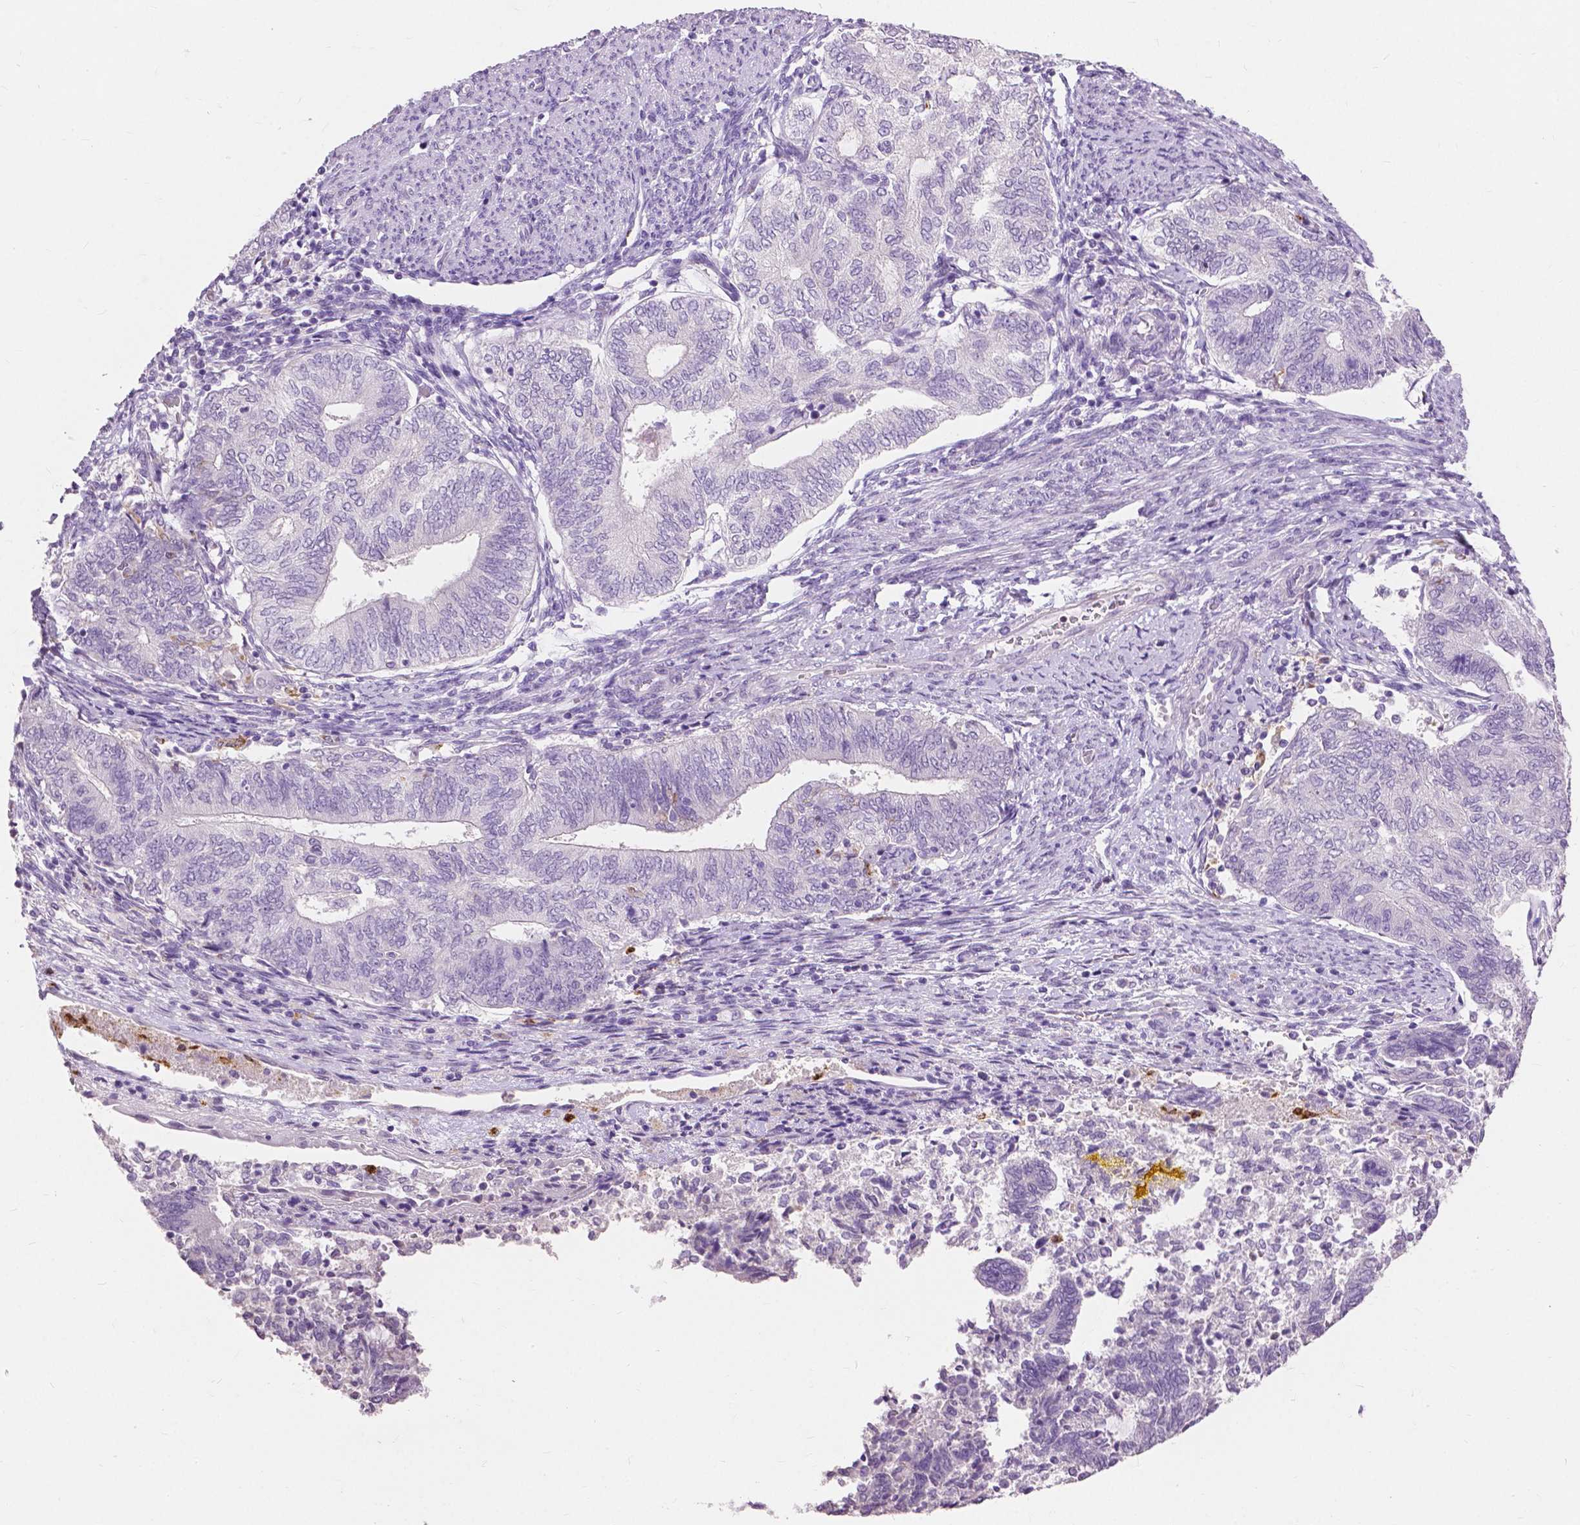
{"staining": {"intensity": "negative", "quantity": "none", "location": "none"}, "tissue": "endometrial cancer", "cell_type": "Tumor cells", "image_type": "cancer", "snomed": [{"axis": "morphology", "description": "Adenocarcinoma, NOS"}, {"axis": "topography", "description": "Endometrium"}], "caption": "DAB immunohistochemical staining of adenocarcinoma (endometrial) demonstrates no significant expression in tumor cells. (DAB IHC with hematoxylin counter stain).", "gene": "CXCR2", "patient": {"sex": "female", "age": 65}}